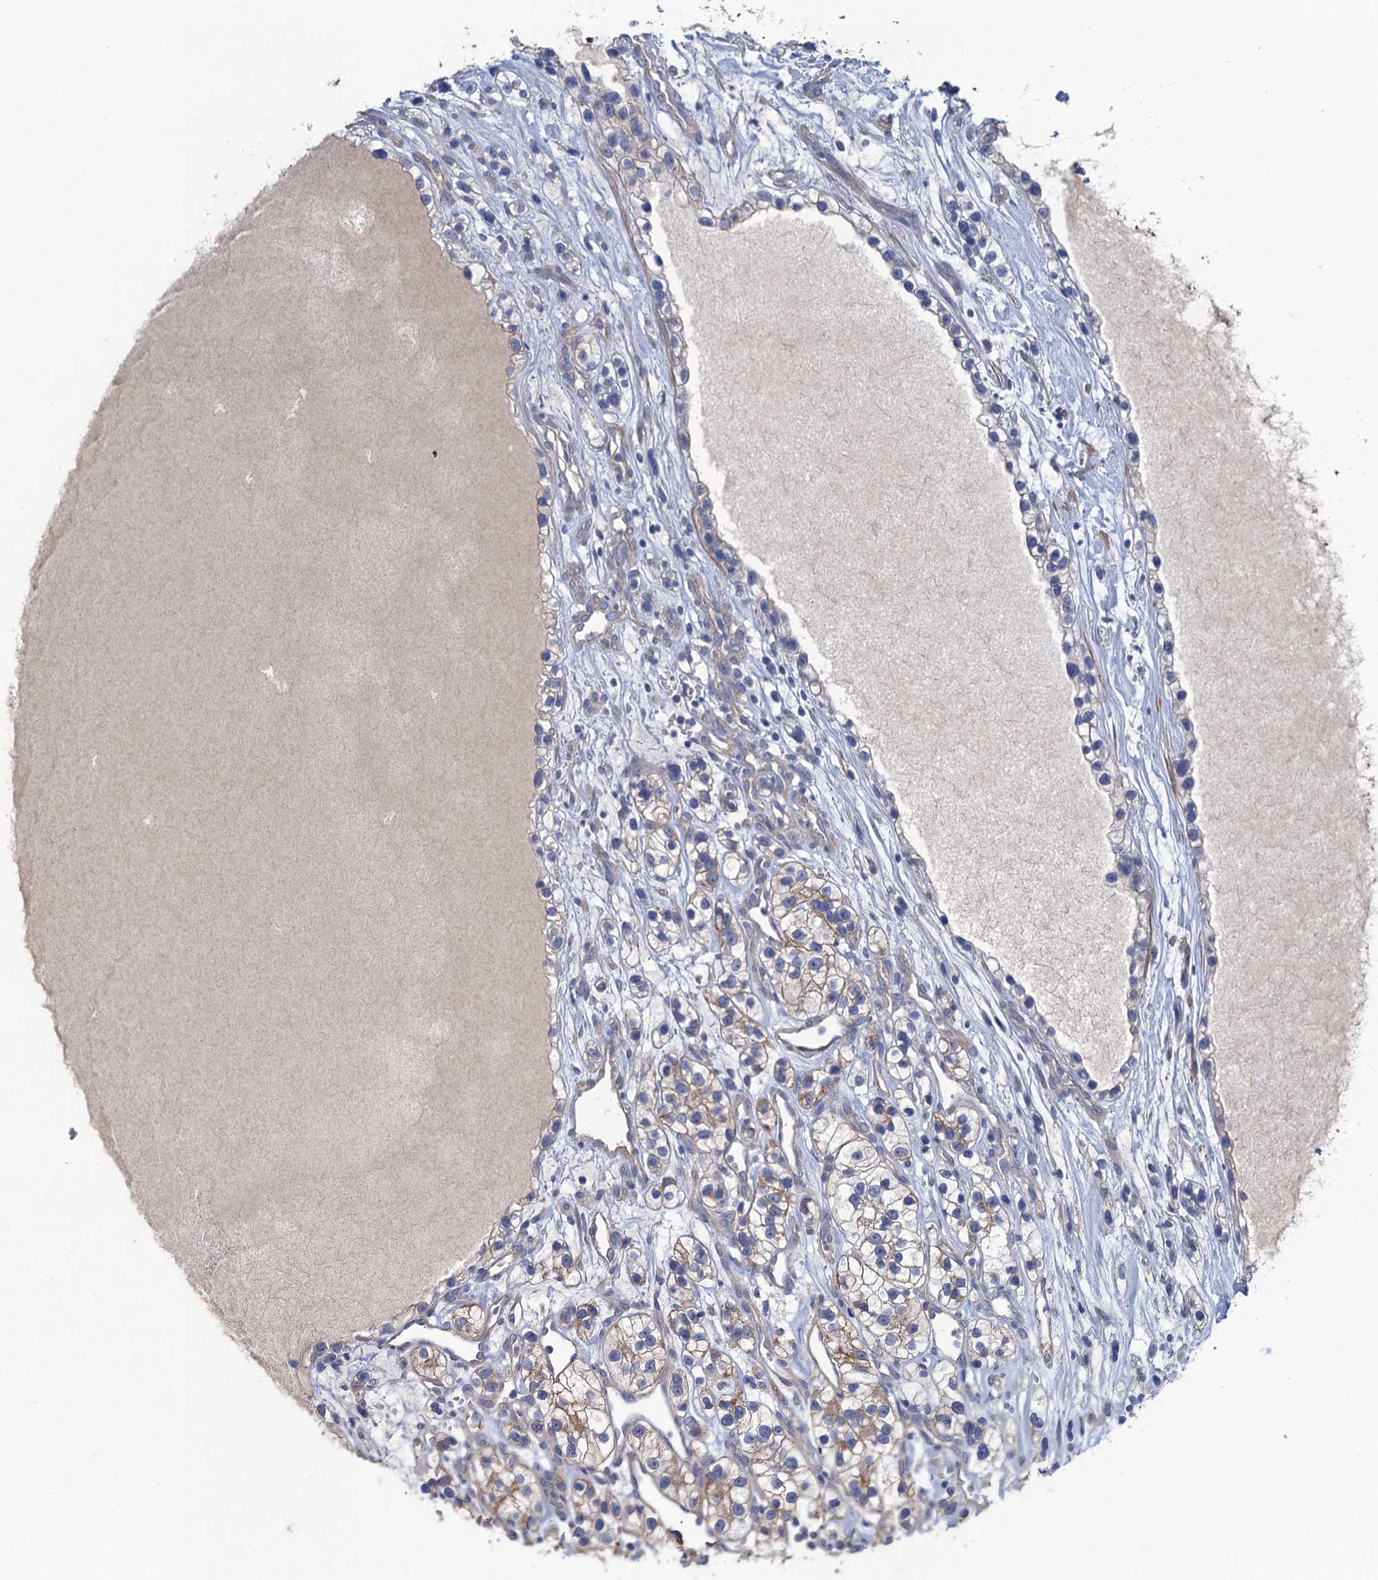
{"staining": {"intensity": "weak", "quantity": "25%-75%", "location": "cytoplasmic/membranous"}, "tissue": "renal cancer", "cell_type": "Tumor cells", "image_type": "cancer", "snomed": [{"axis": "morphology", "description": "Adenocarcinoma, NOS"}, {"axis": "topography", "description": "Kidney"}], "caption": "A micrograph showing weak cytoplasmic/membranous staining in approximately 25%-75% of tumor cells in renal cancer, as visualized by brown immunohistochemical staining.", "gene": "SMCO3", "patient": {"sex": "female", "age": 57}}